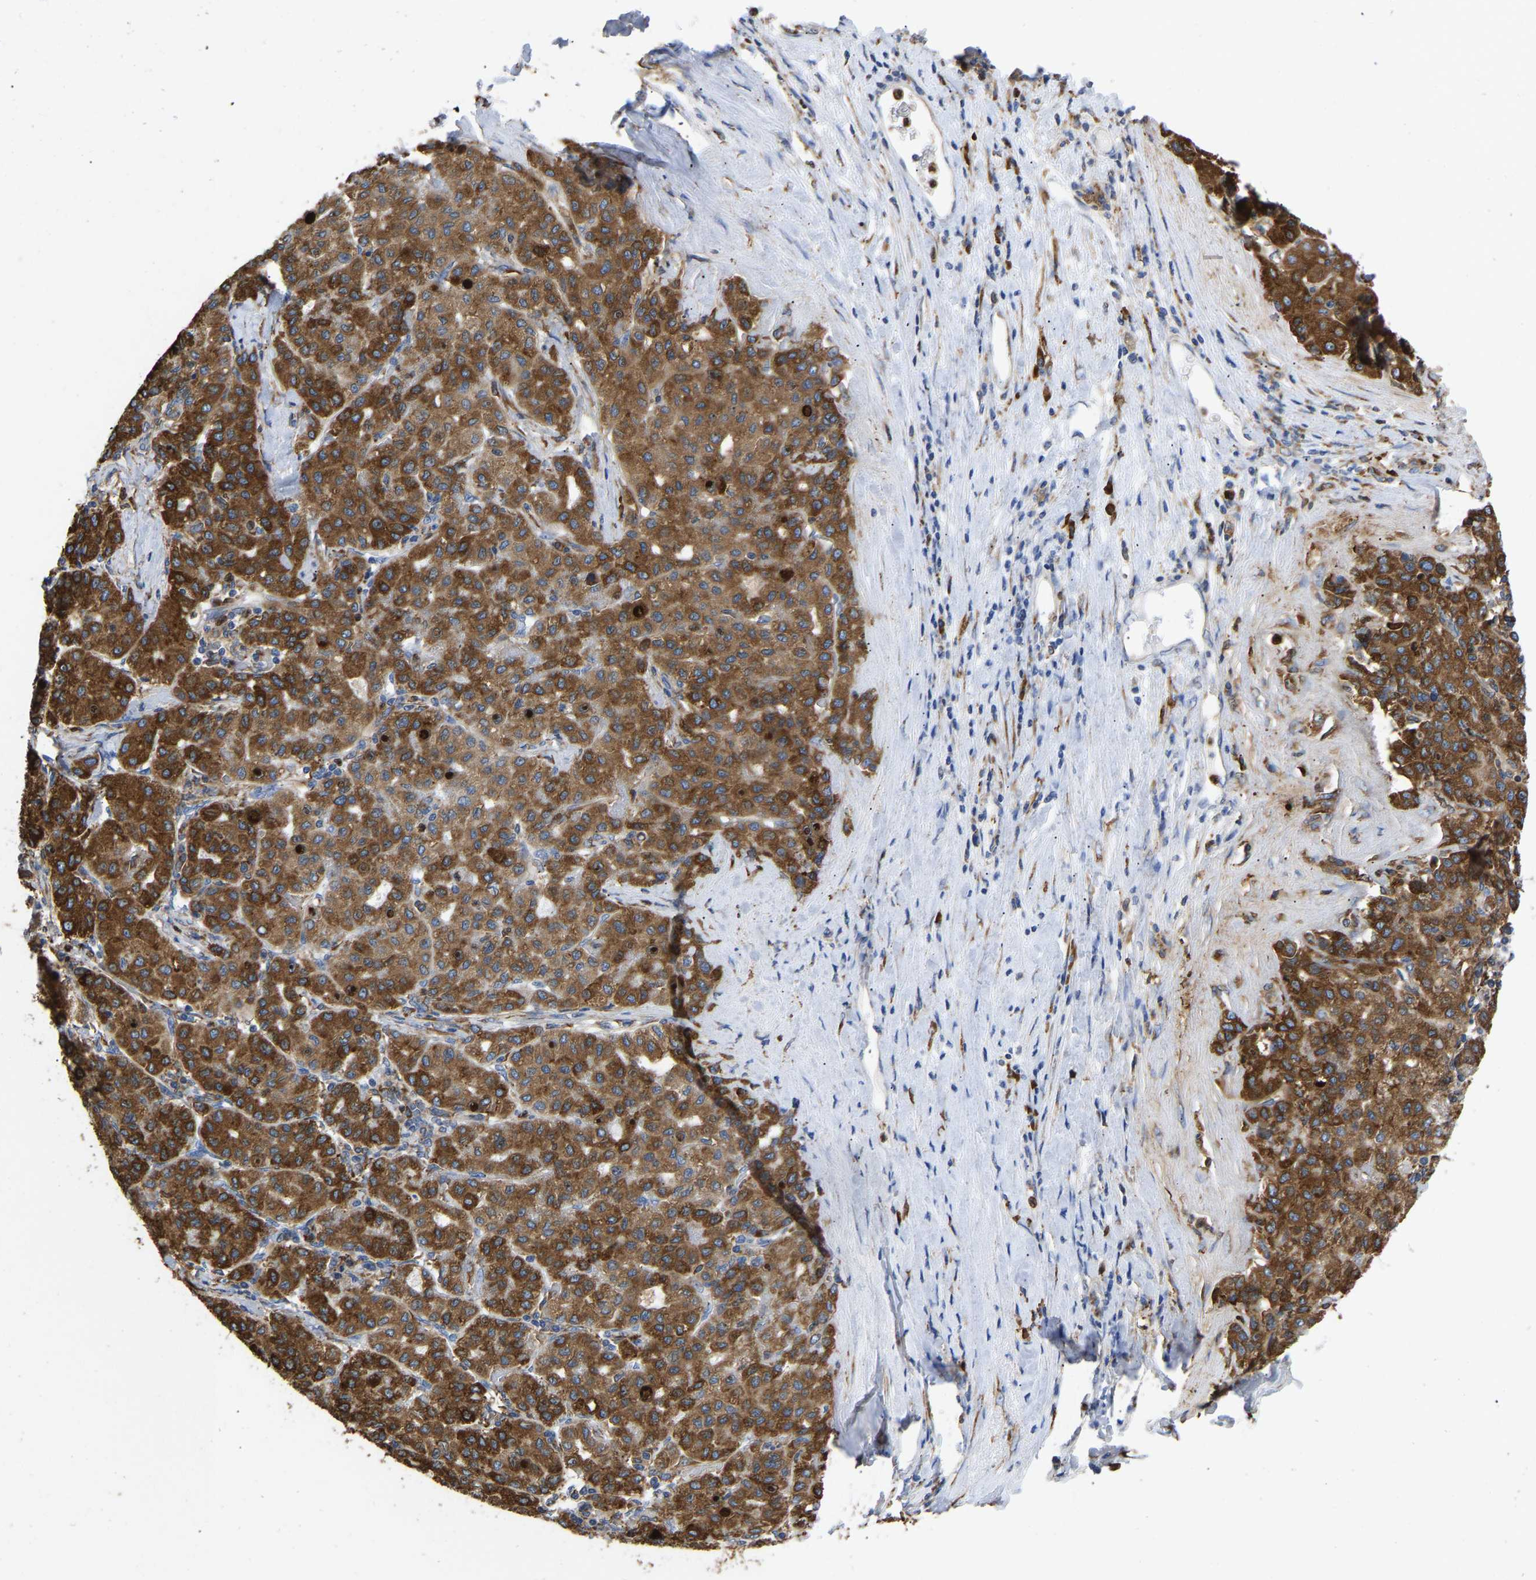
{"staining": {"intensity": "strong", "quantity": ">75%", "location": "cytoplasmic/membranous"}, "tissue": "liver cancer", "cell_type": "Tumor cells", "image_type": "cancer", "snomed": [{"axis": "morphology", "description": "Carcinoma, Hepatocellular, NOS"}, {"axis": "topography", "description": "Liver"}], "caption": "IHC of human liver cancer displays high levels of strong cytoplasmic/membranous positivity in approximately >75% of tumor cells. (Brightfield microscopy of DAB IHC at high magnification).", "gene": "P4HB", "patient": {"sex": "male", "age": 65}}